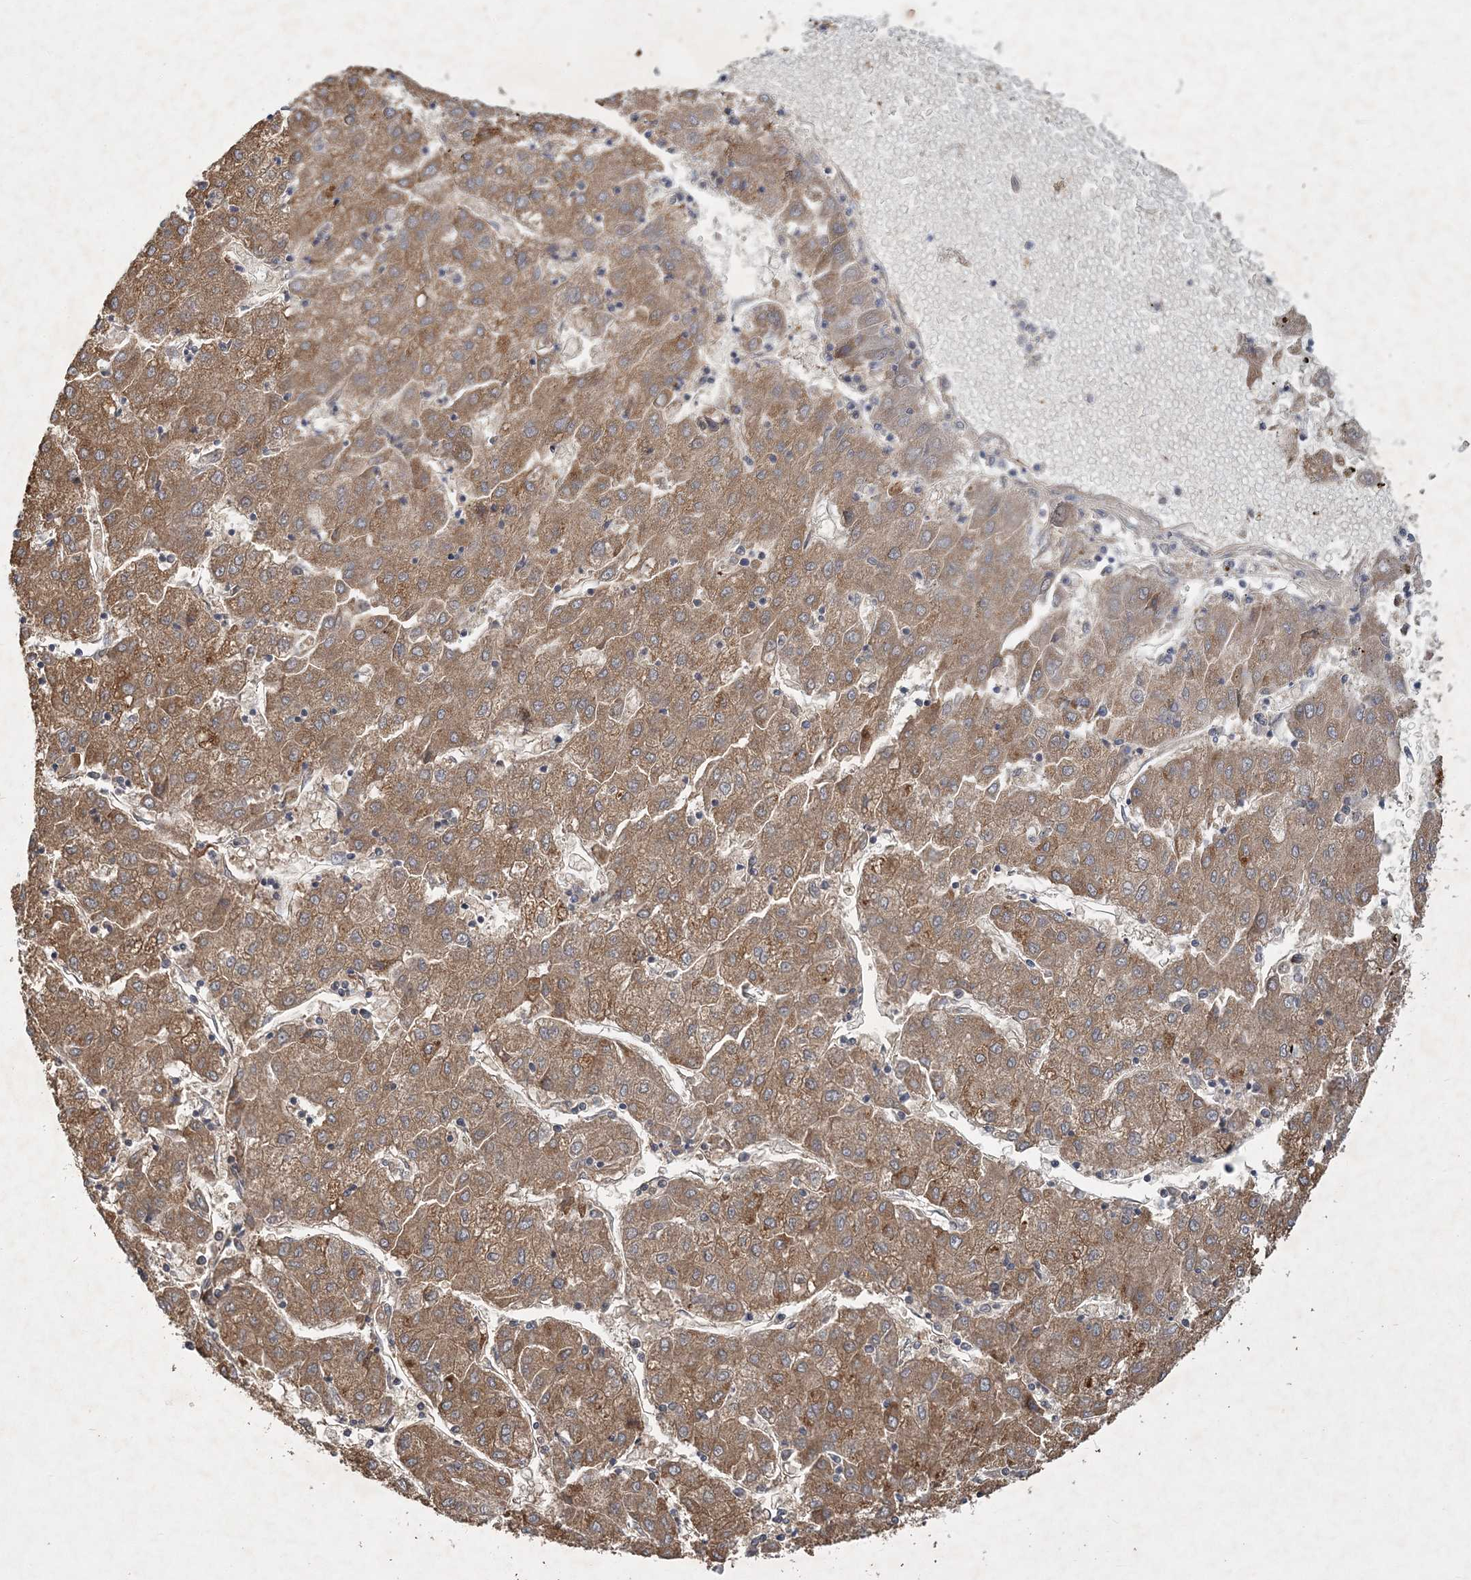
{"staining": {"intensity": "moderate", "quantity": ">75%", "location": "cytoplasmic/membranous"}, "tissue": "liver cancer", "cell_type": "Tumor cells", "image_type": "cancer", "snomed": [{"axis": "morphology", "description": "Carcinoma, Hepatocellular, NOS"}, {"axis": "topography", "description": "Liver"}], "caption": "A micrograph of human hepatocellular carcinoma (liver) stained for a protein displays moderate cytoplasmic/membranous brown staining in tumor cells. (Brightfield microscopy of DAB IHC at high magnification).", "gene": "RNF25", "patient": {"sex": "male", "age": 72}}